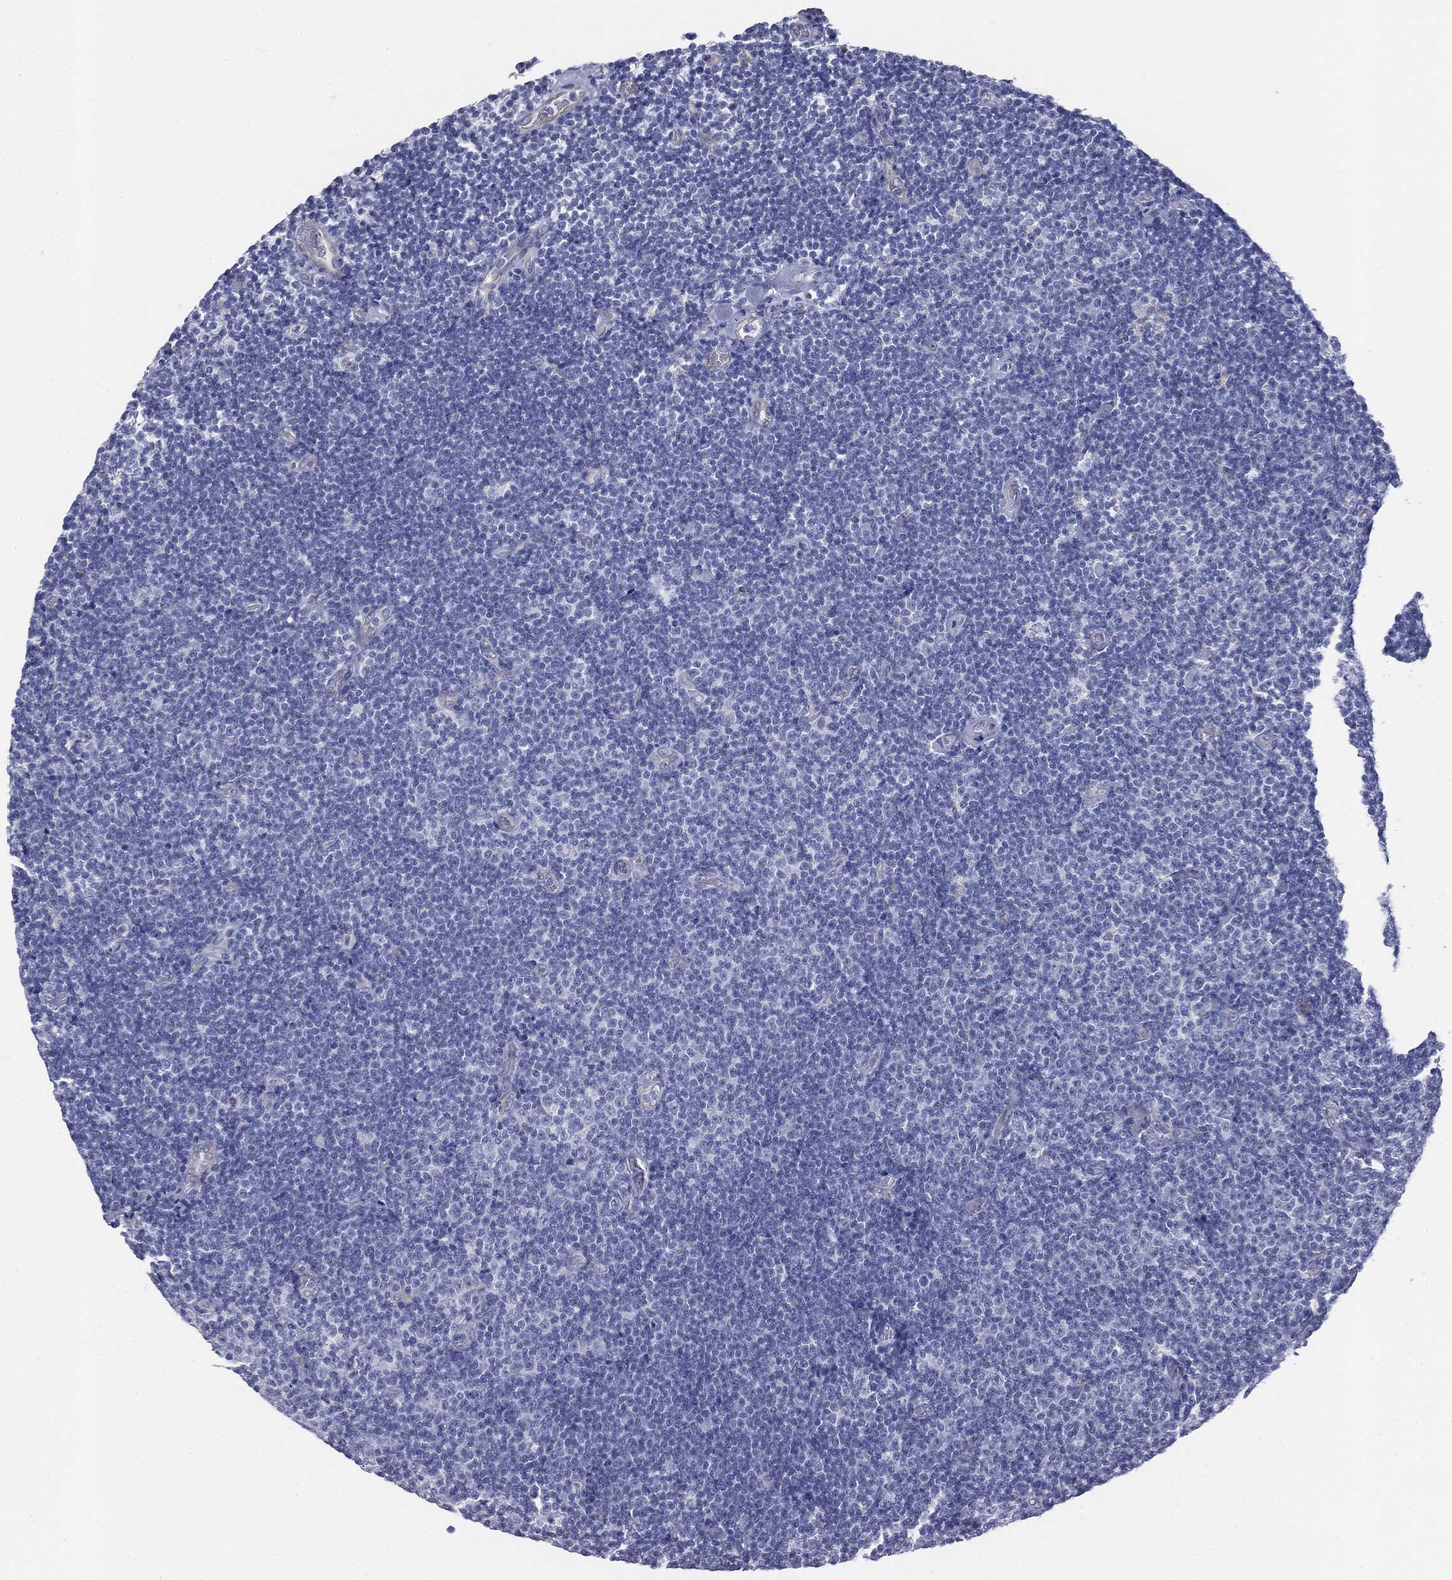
{"staining": {"intensity": "negative", "quantity": "none", "location": "none"}, "tissue": "lymphoma", "cell_type": "Tumor cells", "image_type": "cancer", "snomed": [{"axis": "morphology", "description": "Malignant lymphoma, non-Hodgkin's type, Low grade"}, {"axis": "topography", "description": "Lymph node"}], "caption": "Human low-grade malignant lymphoma, non-Hodgkin's type stained for a protein using immunohistochemistry shows no staining in tumor cells.", "gene": "MUC5AC", "patient": {"sex": "male", "age": 81}}